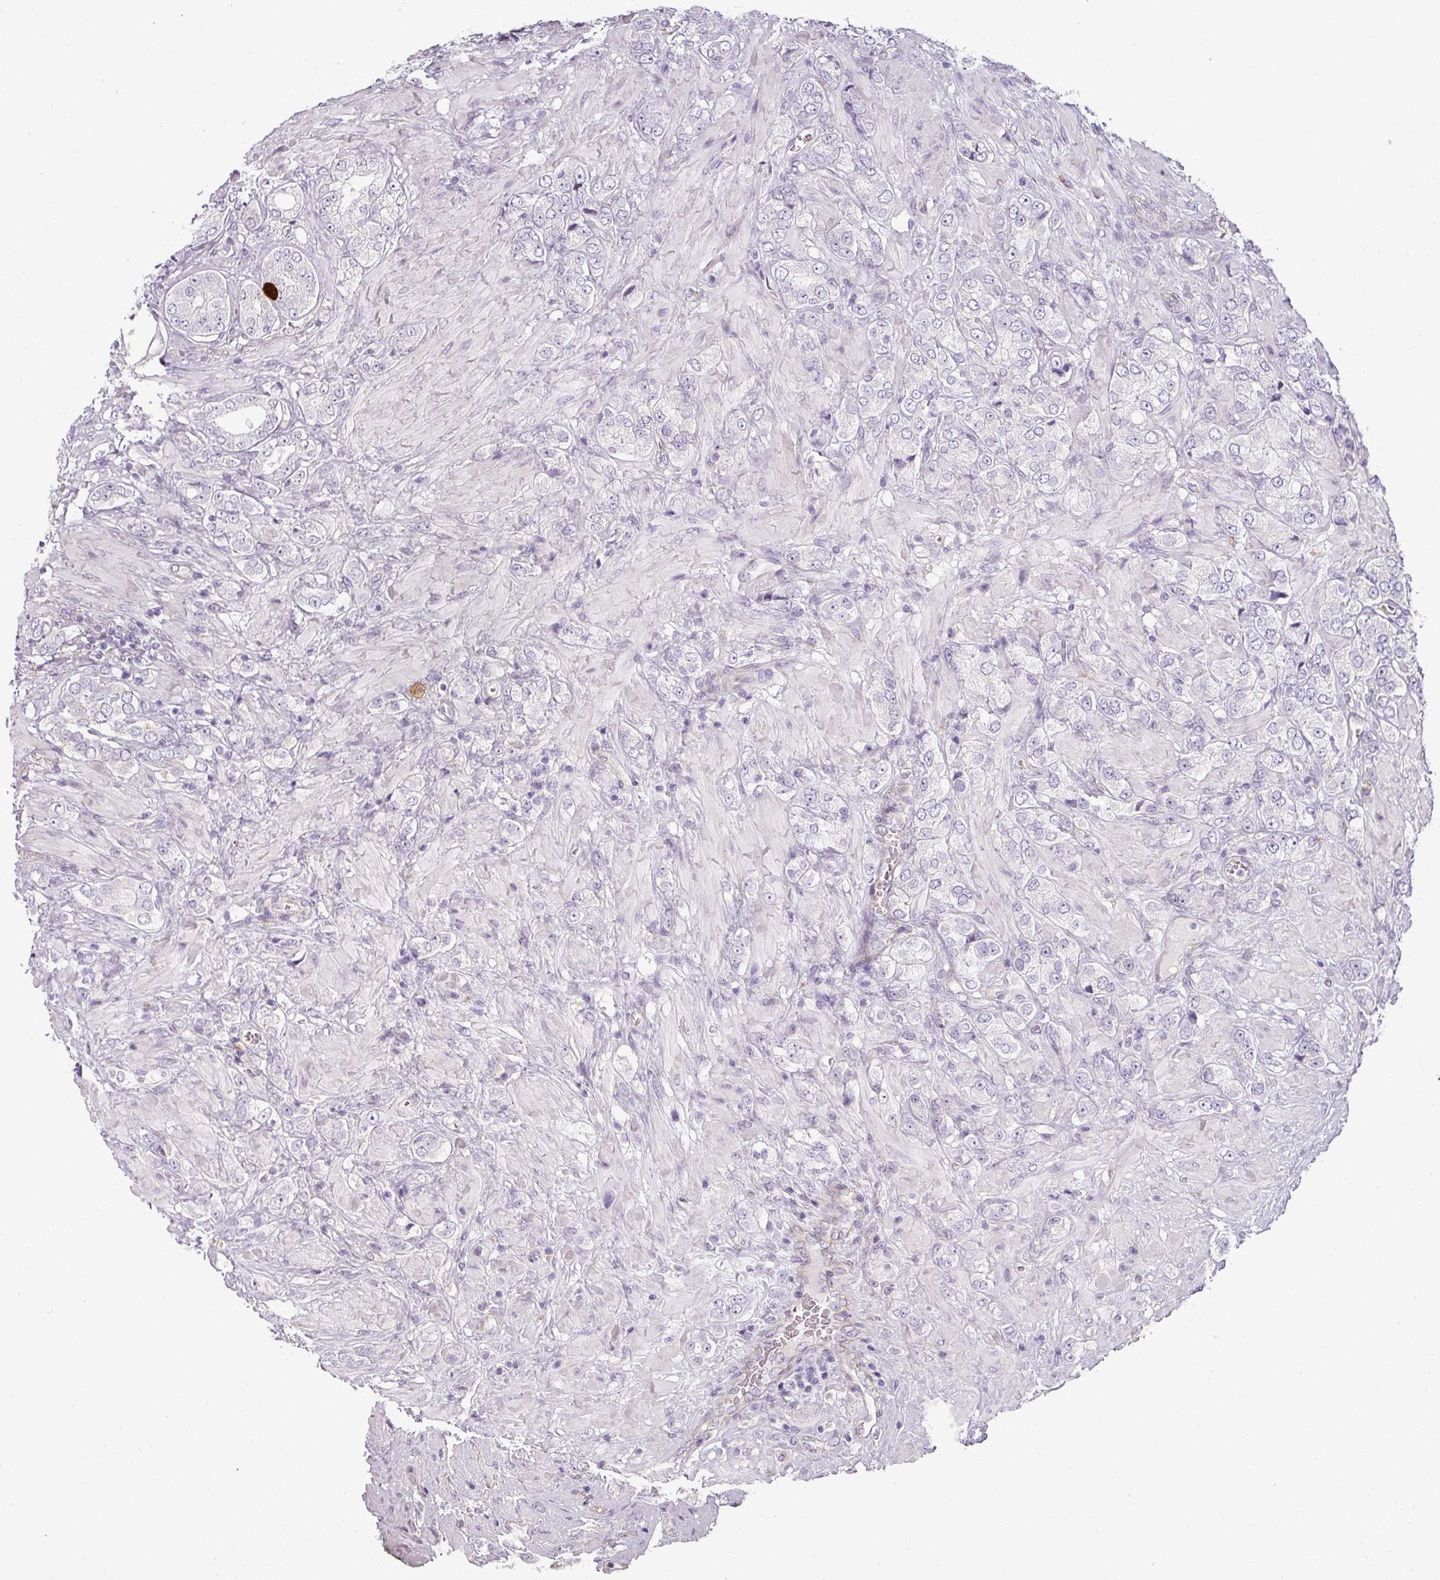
{"staining": {"intensity": "negative", "quantity": "none", "location": "none"}, "tissue": "prostate cancer", "cell_type": "Tumor cells", "image_type": "cancer", "snomed": [{"axis": "morphology", "description": "Adenocarcinoma, High grade"}, {"axis": "topography", "description": "Prostate and seminal vesicle, NOS"}], "caption": "Prostate cancer (adenocarcinoma (high-grade)) was stained to show a protein in brown. There is no significant expression in tumor cells.", "gene": "ASB1", "patient": {"sex": "male", "age": 64}}